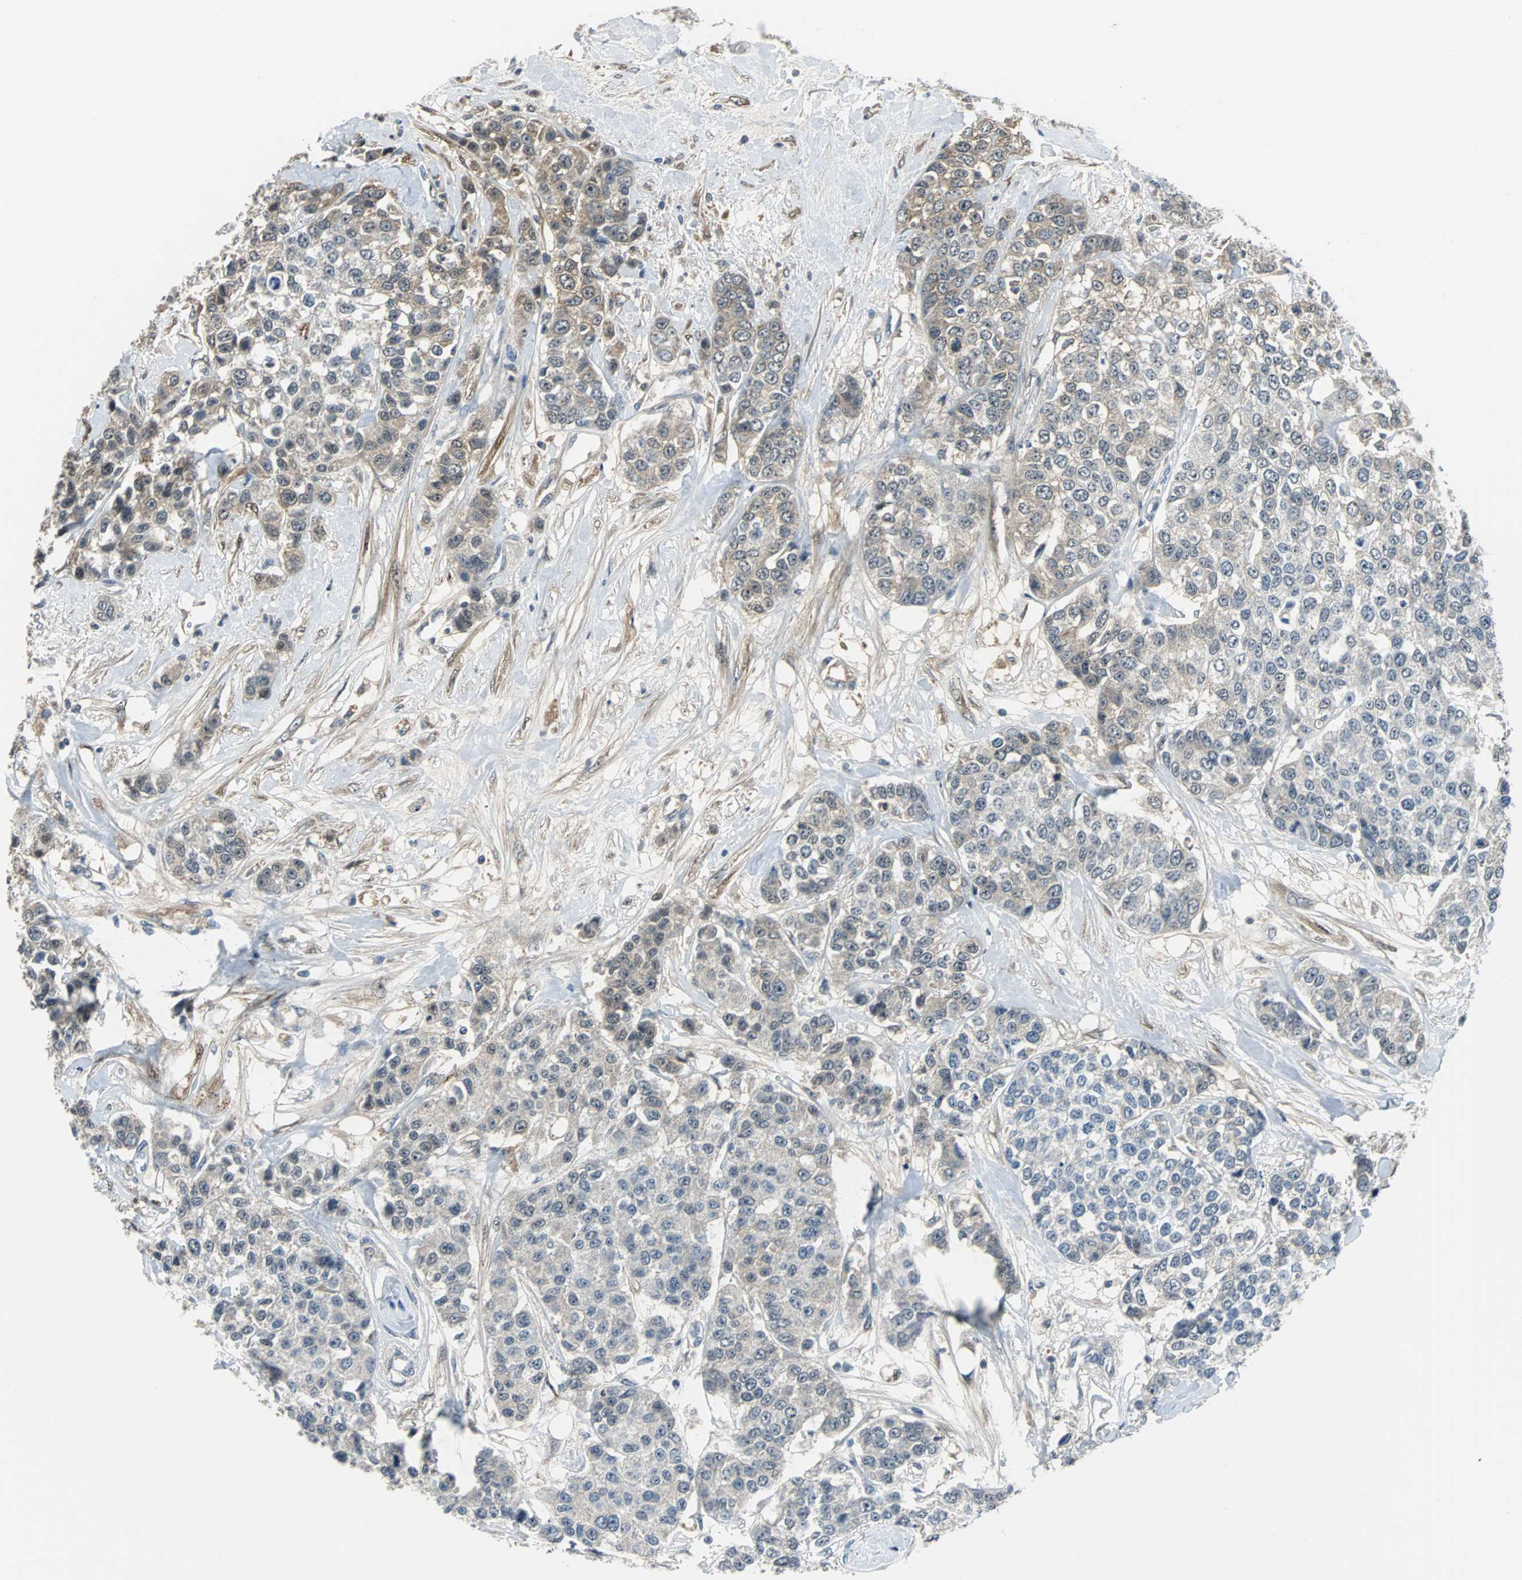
{"staining": {"intensity": "moderate", "quantity": "<25%", "location": "cytoplasmic/membranous"}, "tissue": "breast cancer", "cell_type": "Tumor cells", "image_type": "cancer", "snomed": [{"axis": "morphology", "description": "Duct carcinoma"}, {"axis": "topography", "description": "Breast"}], "caption": "About <25% of tumor cells in human breast cancer (invasive ductal carcinoma) demonstrate moderate cytoplasmic/membranous protein staining as visualized by brown immunohistochemical staining.", "gene": "FHL2", "patient": {"sex": "female", "age": 51}}